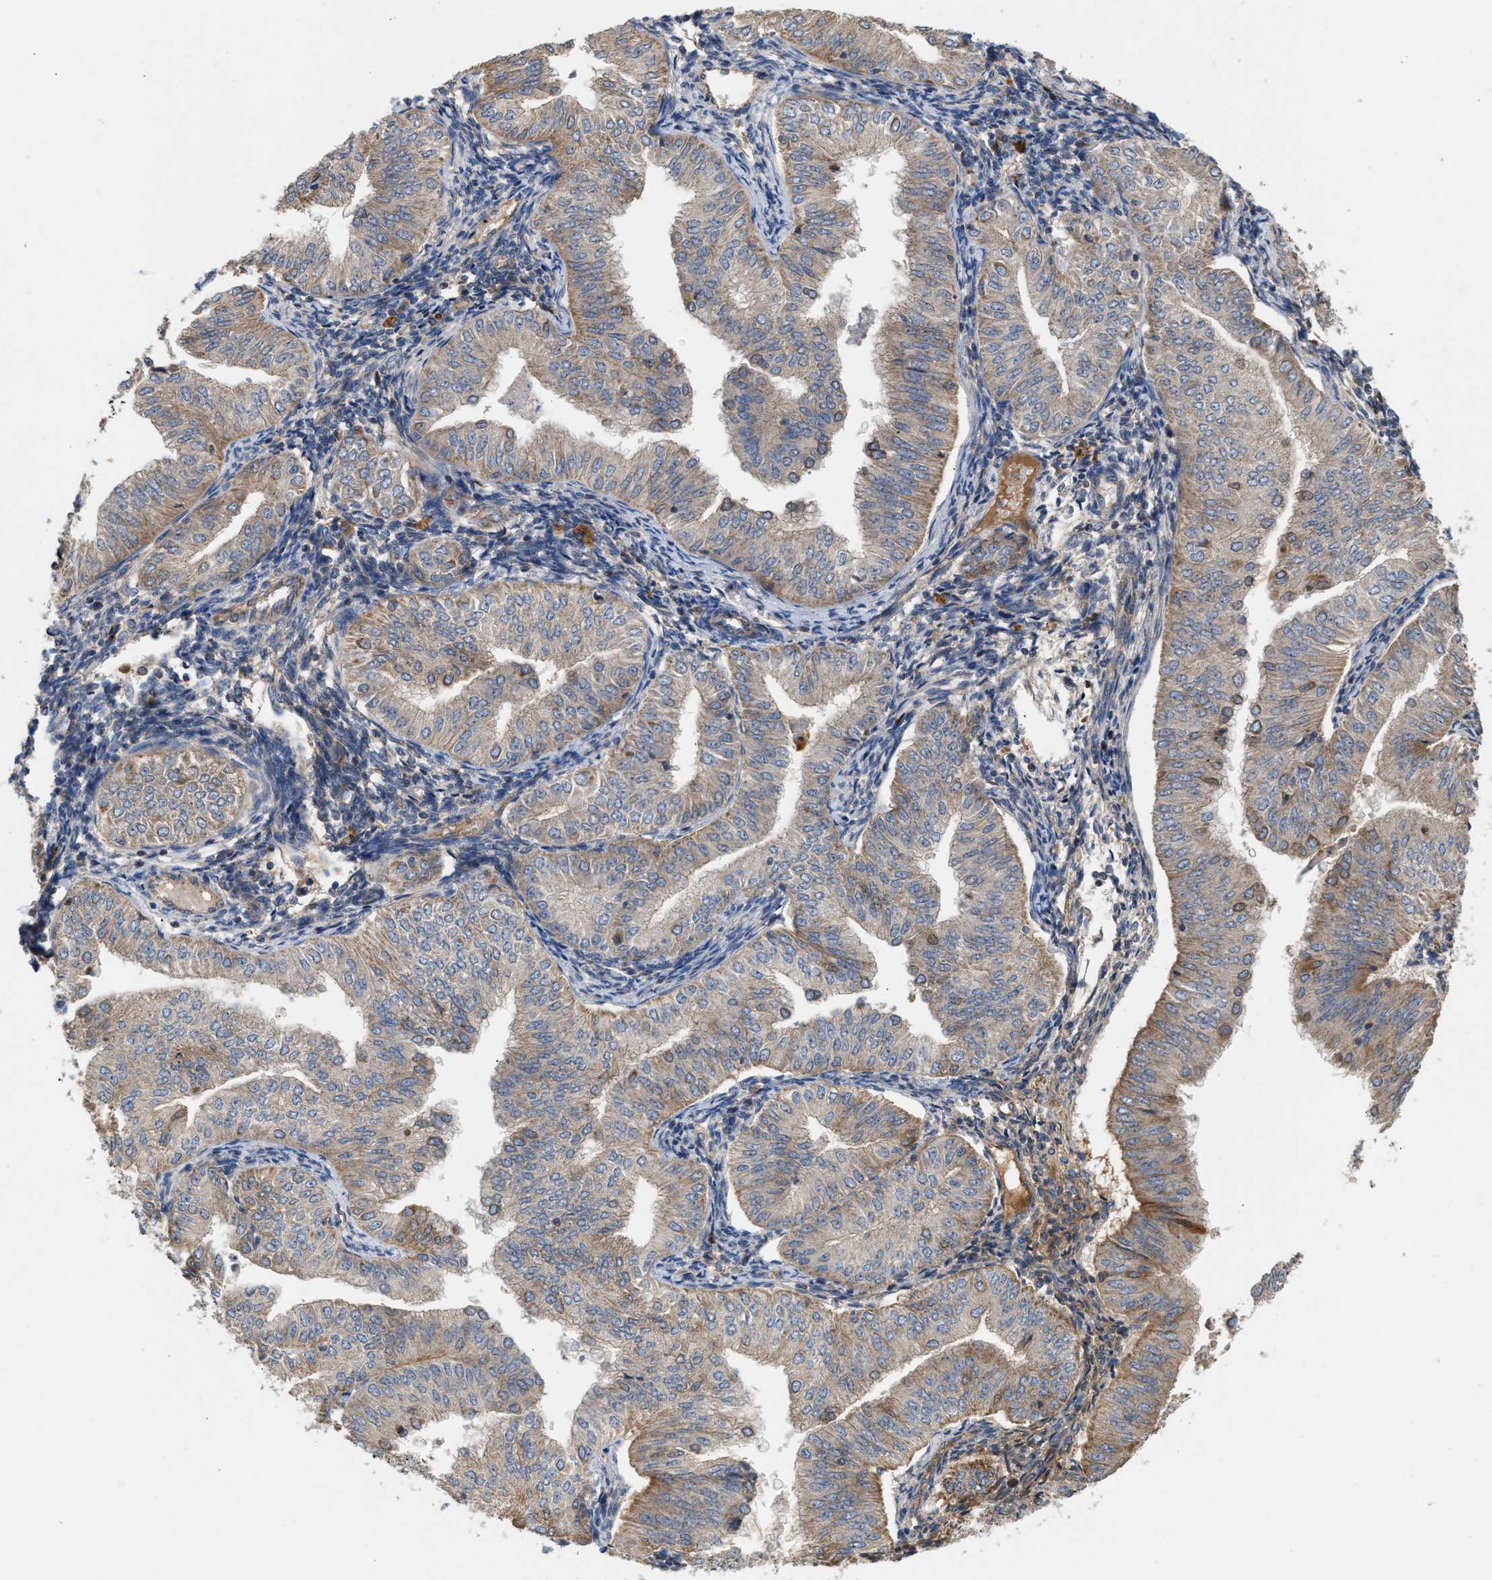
{"staining": {"intensity": "moderate", "quantity": "25%-75%", "location": "cytoplasmic/membranous"}, "tissue": "endometrial cancer", "cell_type": "Tumor cells", "image_type": "cancer", "snomed": [{"axis": "morphology", "description": "Normal tissue, NOS"}, {"axis": "morphology", "description": "Adenocarcinoma, NOS"}, {"axis": "topography", "description": "Endometrium"}], "caption": "Human endometrial cancer (adenocarcinoma) stained with a brown dye displays moderate cytoplasmic/membranous positive expression in approximately 25%-75% of tumor cells.", "gene": "TACO1", "patient": {"sex": "female", "age": 53}}